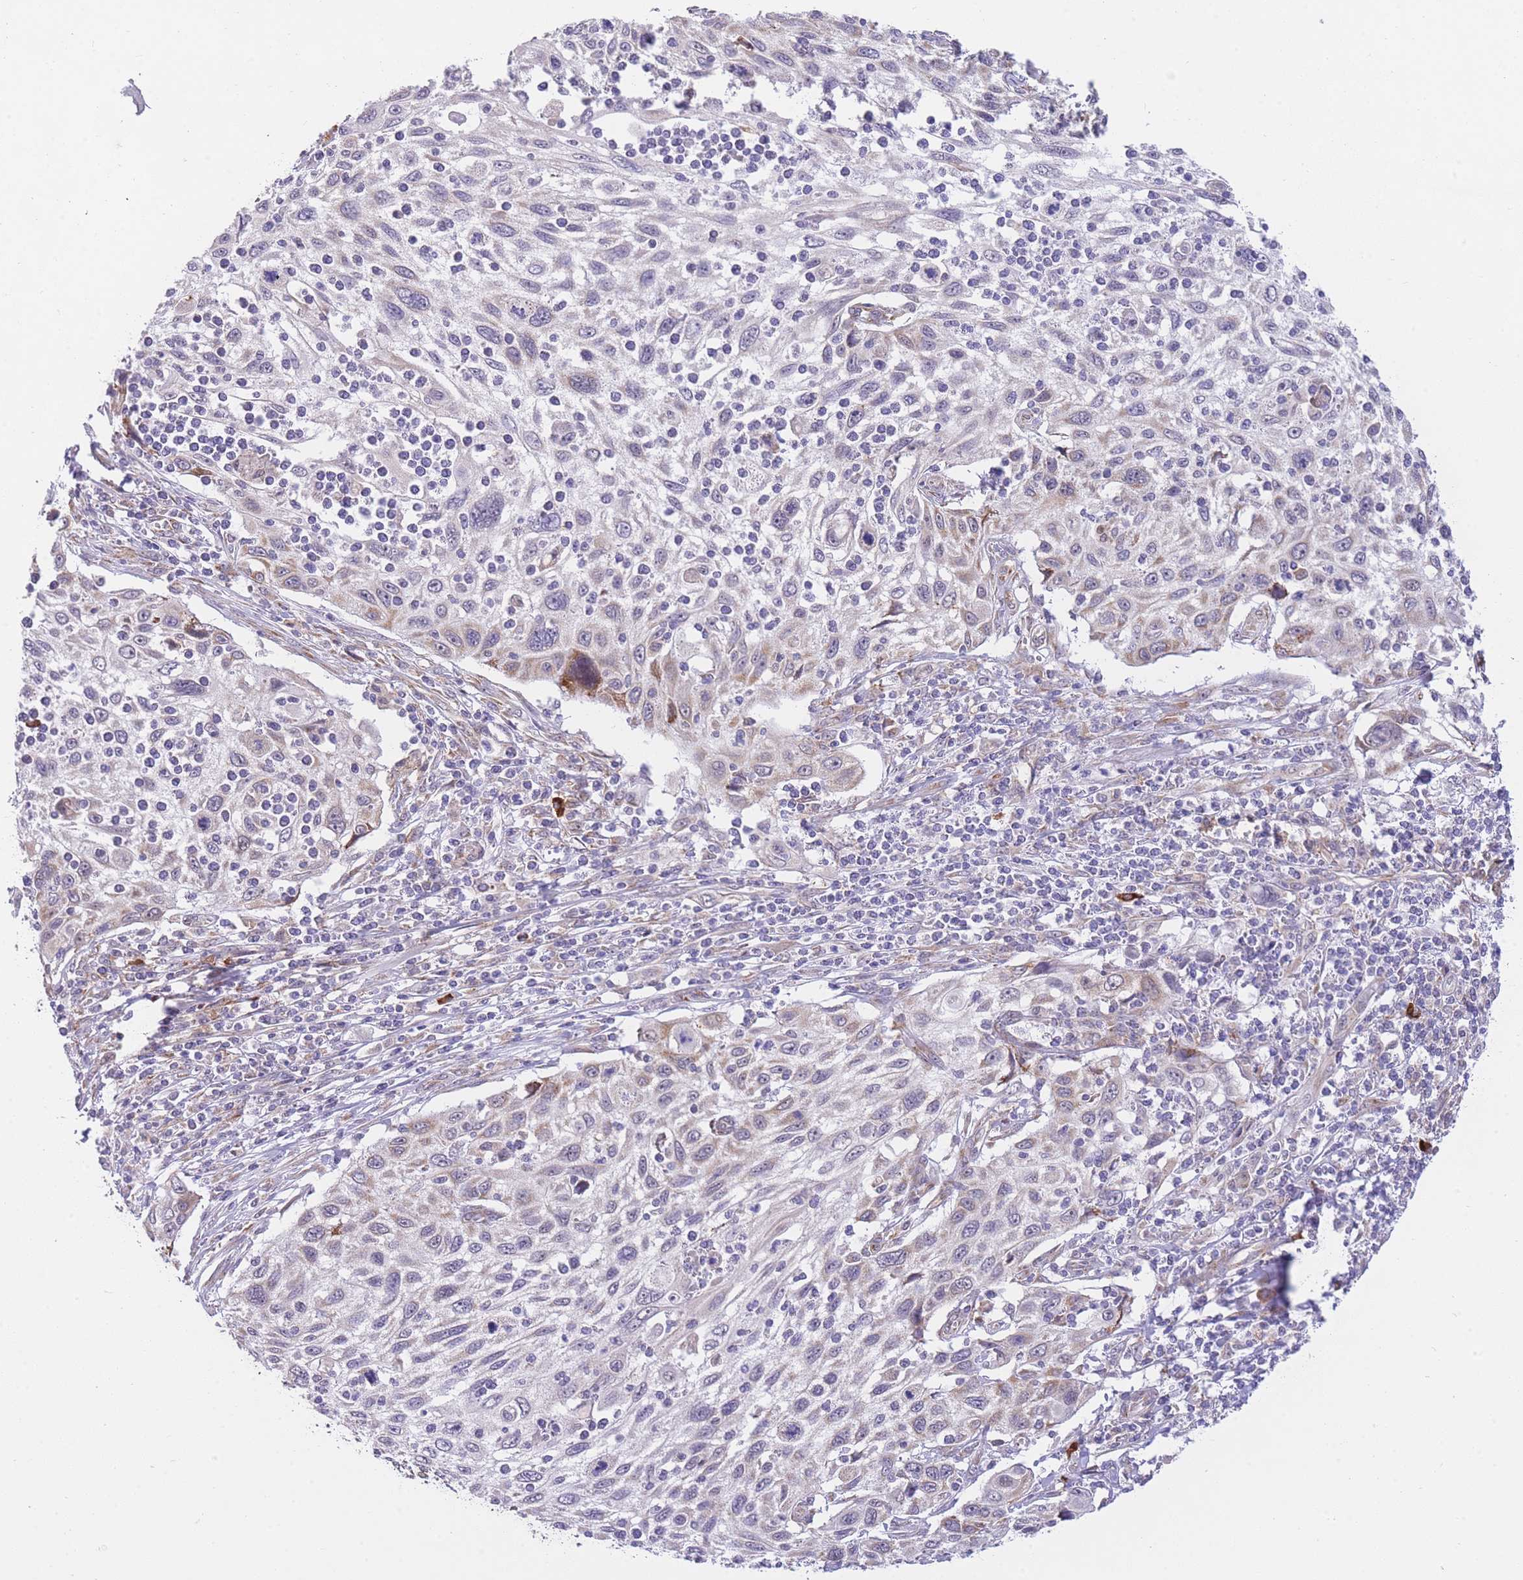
{"staining": {"intensity": "moderate", "quantity": "<25%", "location": "cytoplasmic/membranous"}, "tissue": "cervical cancer", "cell_type": "Tumor cells", "image_type": "cancer", "snomed": [{"axis": "morphology", "description": "Squamous cell carcinoma, NOS"}, {"axis": "topography", "description": "Cervix"}], "caption": "Human cervical squamous cell carcinoma stained with a protein marker reveals moderate staining in tumor cells.", "gene": "EXOSC8", "patient": {"sex": "female", "age": 70}}